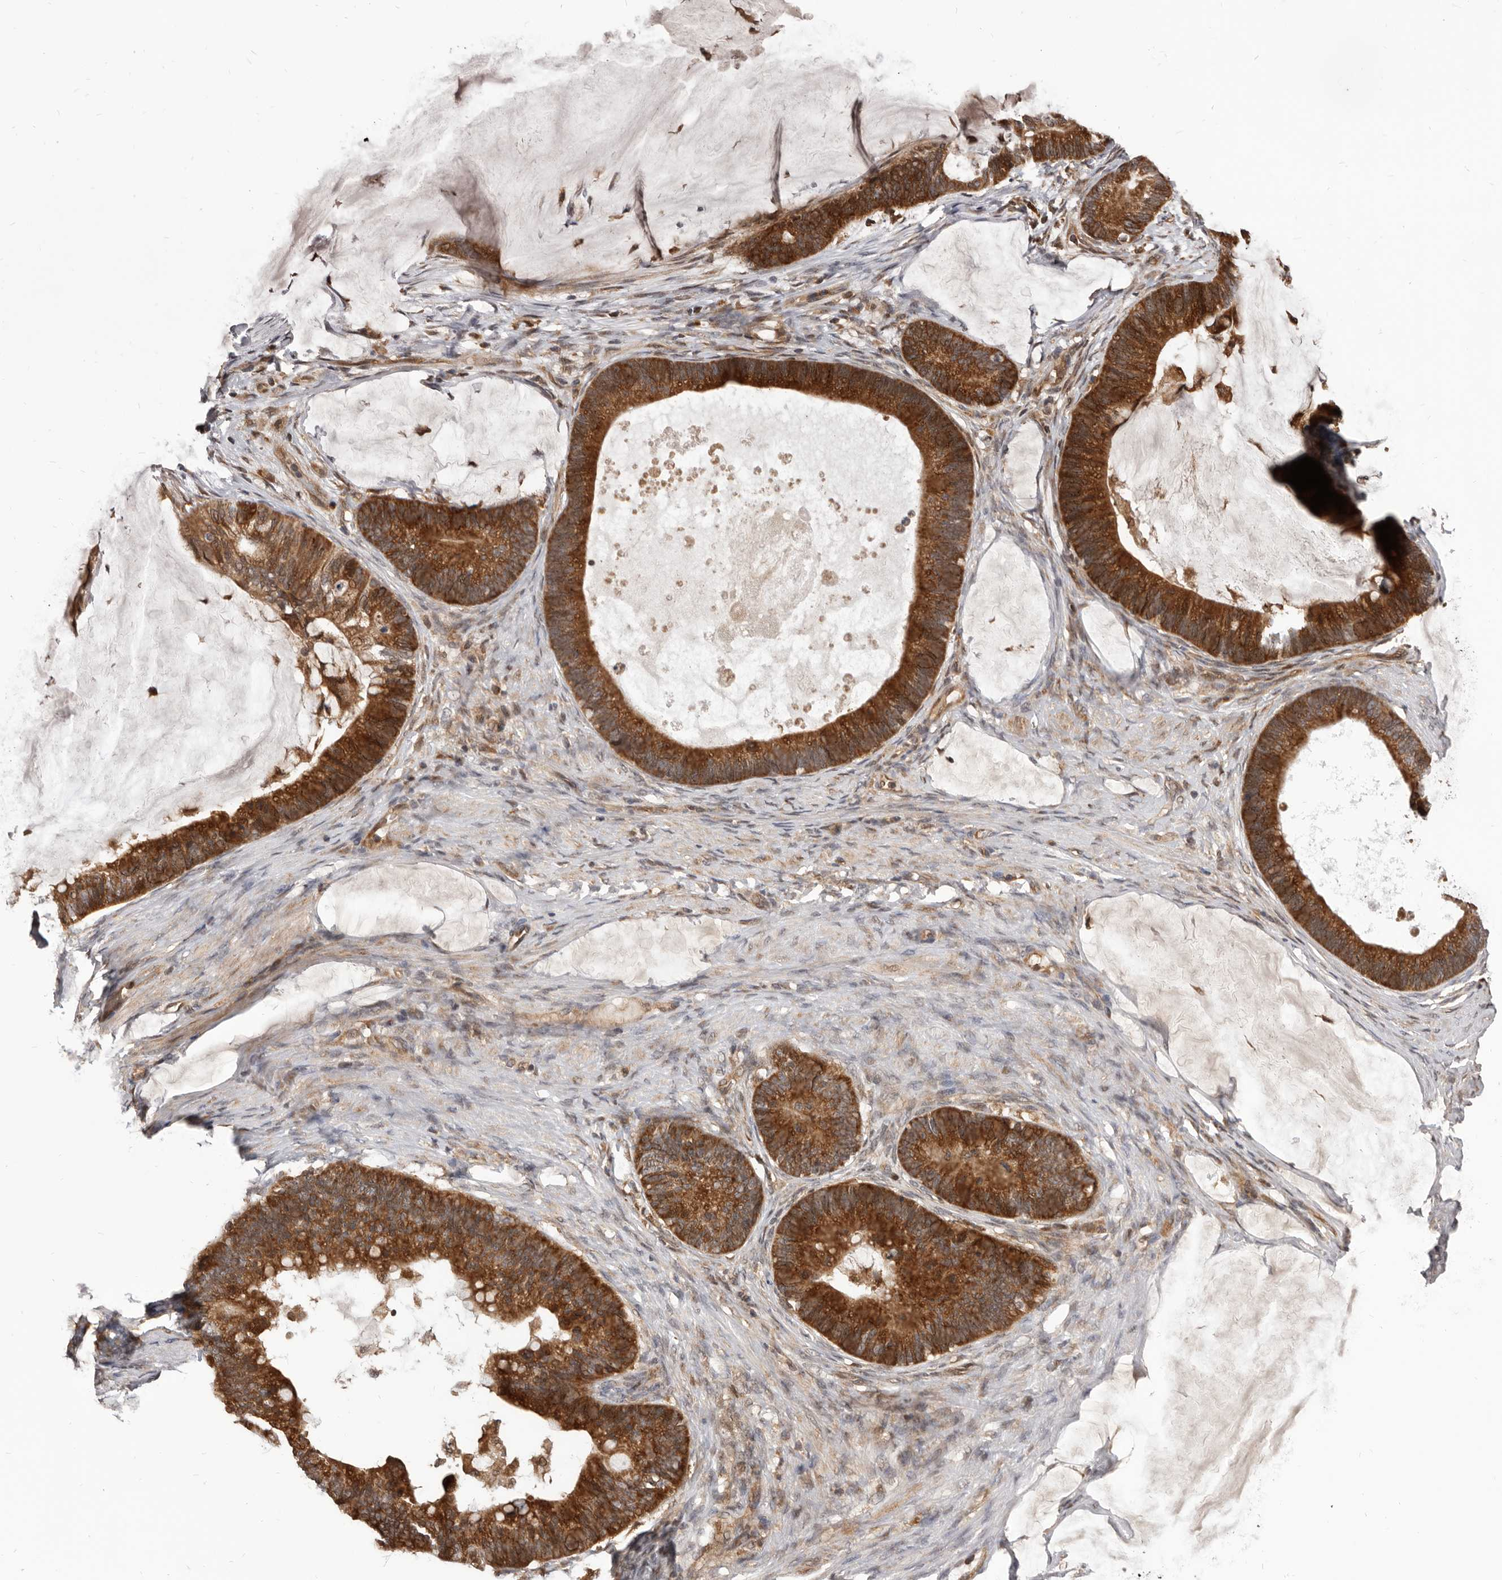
{"staining": {"intensity": "strong", "quantity": ">75%", "location": "cytoplasmic/membranous"}, "tissue": "ovarian cancer", "cell_type": "Tumor cells", "image_type": "cancer", "snomed": [{"axis": "morphology", "description": "Cystadenocarcinoma, mucinous, NOS"}, {"axis": "topography", "description": "Ovary"}], "caption": "A micrograph of ovarian mucinous cystadenocarcinoma stained for a protein displays strong cytoplasmic/membranous brown staining in tumor cells.", "gene": "MAP3K14", "patient": {"sex": "female", "age": 61}}